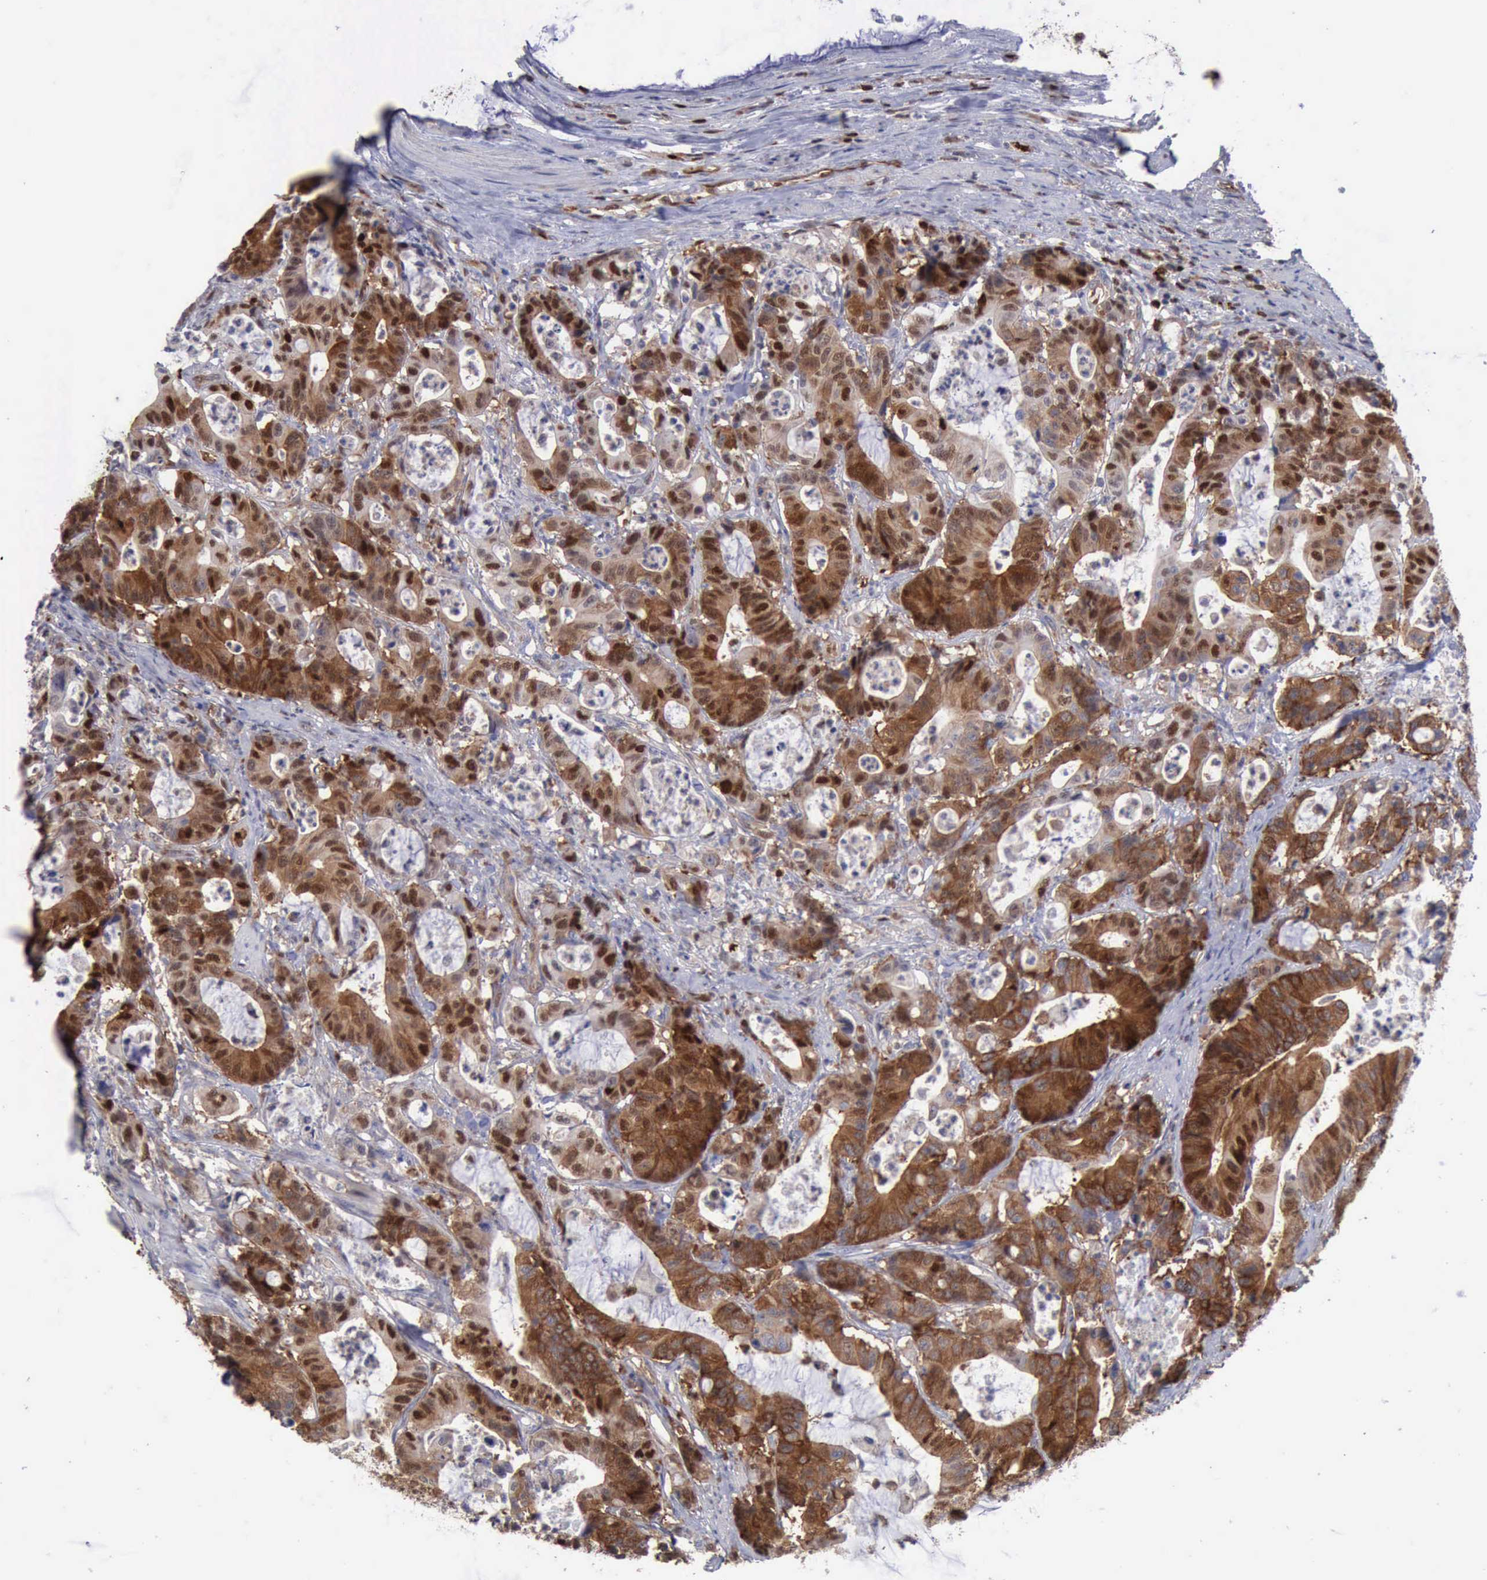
{"staining": {"intensity": "strong", "quantity": ">75%", "location": "cytoplasmic/membranous"}, "tissue": "colorectal cancer", "cell_type": "Tumor cells", "image_type": "cancer", "snomed": [{"axis": "morphology", "description": "Adenocarcinoma, NOS"}, {"axis": "topography", "description": "Colon"}], "caption": "IHC micrograph of neoplastic tissue: colorectal cancer (adenocarcinoma) stained using immunohistochemistry (IHC) reveals high levels of strong protein expression localized specifically in the cytoplasmic/membranous of tumor cells, appearing as a cytoplasmic/membranous brown color.", "gene": "PDCD4", "patient": {"sex": "female", "age": 84}}